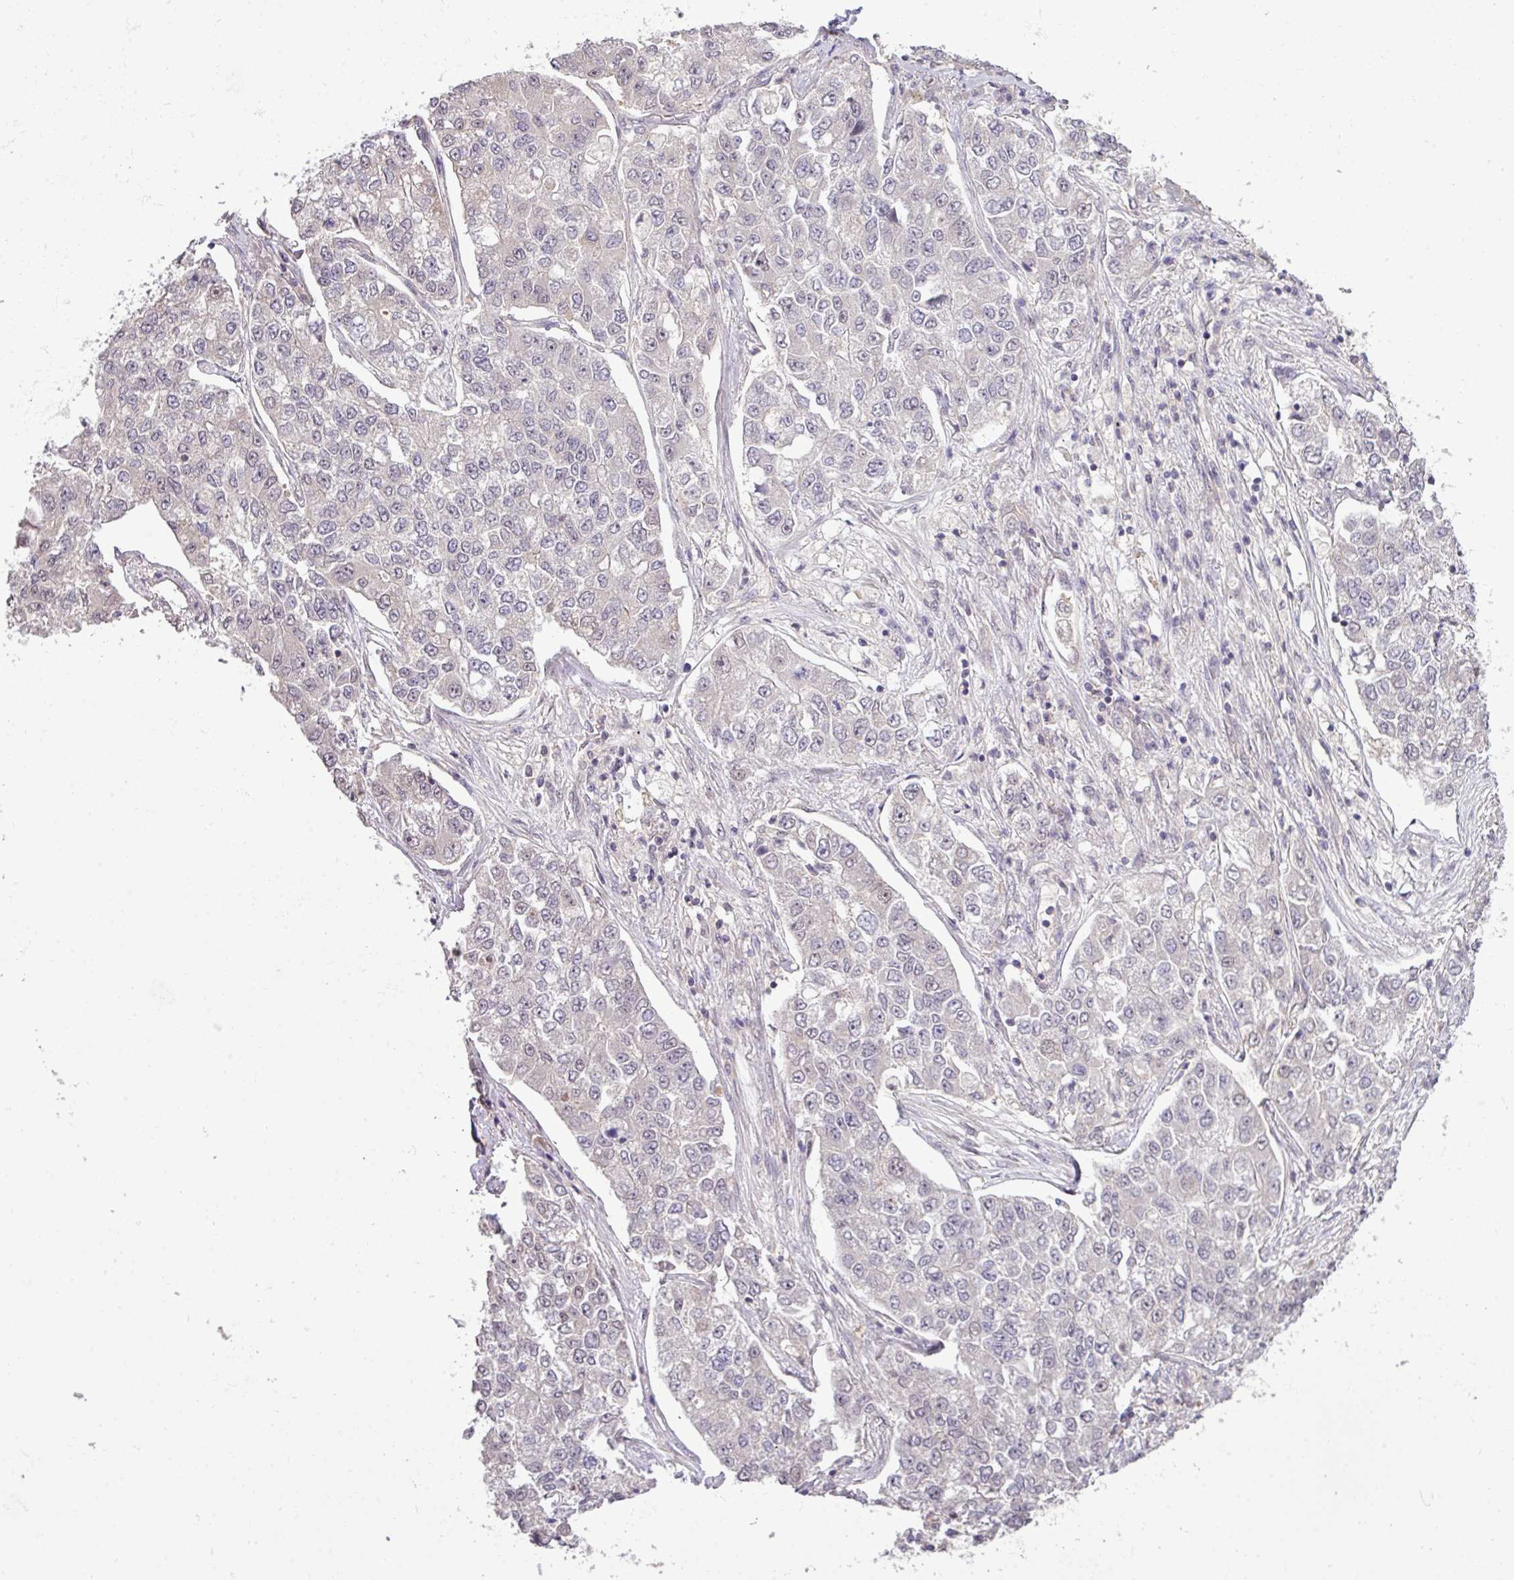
{"staining": {"intensity": "negative", "quantity": "none", "location": "none"}, "tissue": "lung cancer", "cell_type": "Tumor cells", "image_type": "cancer", "snomed": [{"axis": "morphology", "description": "Adenocarcinoma, NOS"}, {"axis": "topography", "description": "Lung"}], "caption": "DAB (3,3'-diaminobenzidine) immunohistochemical staining of lung cancer (adenocarcinoma) reveals no significant expression in tumor cells.", "gene": "RIPPLY1", "patient": {"sex": "male", "age": 49}}